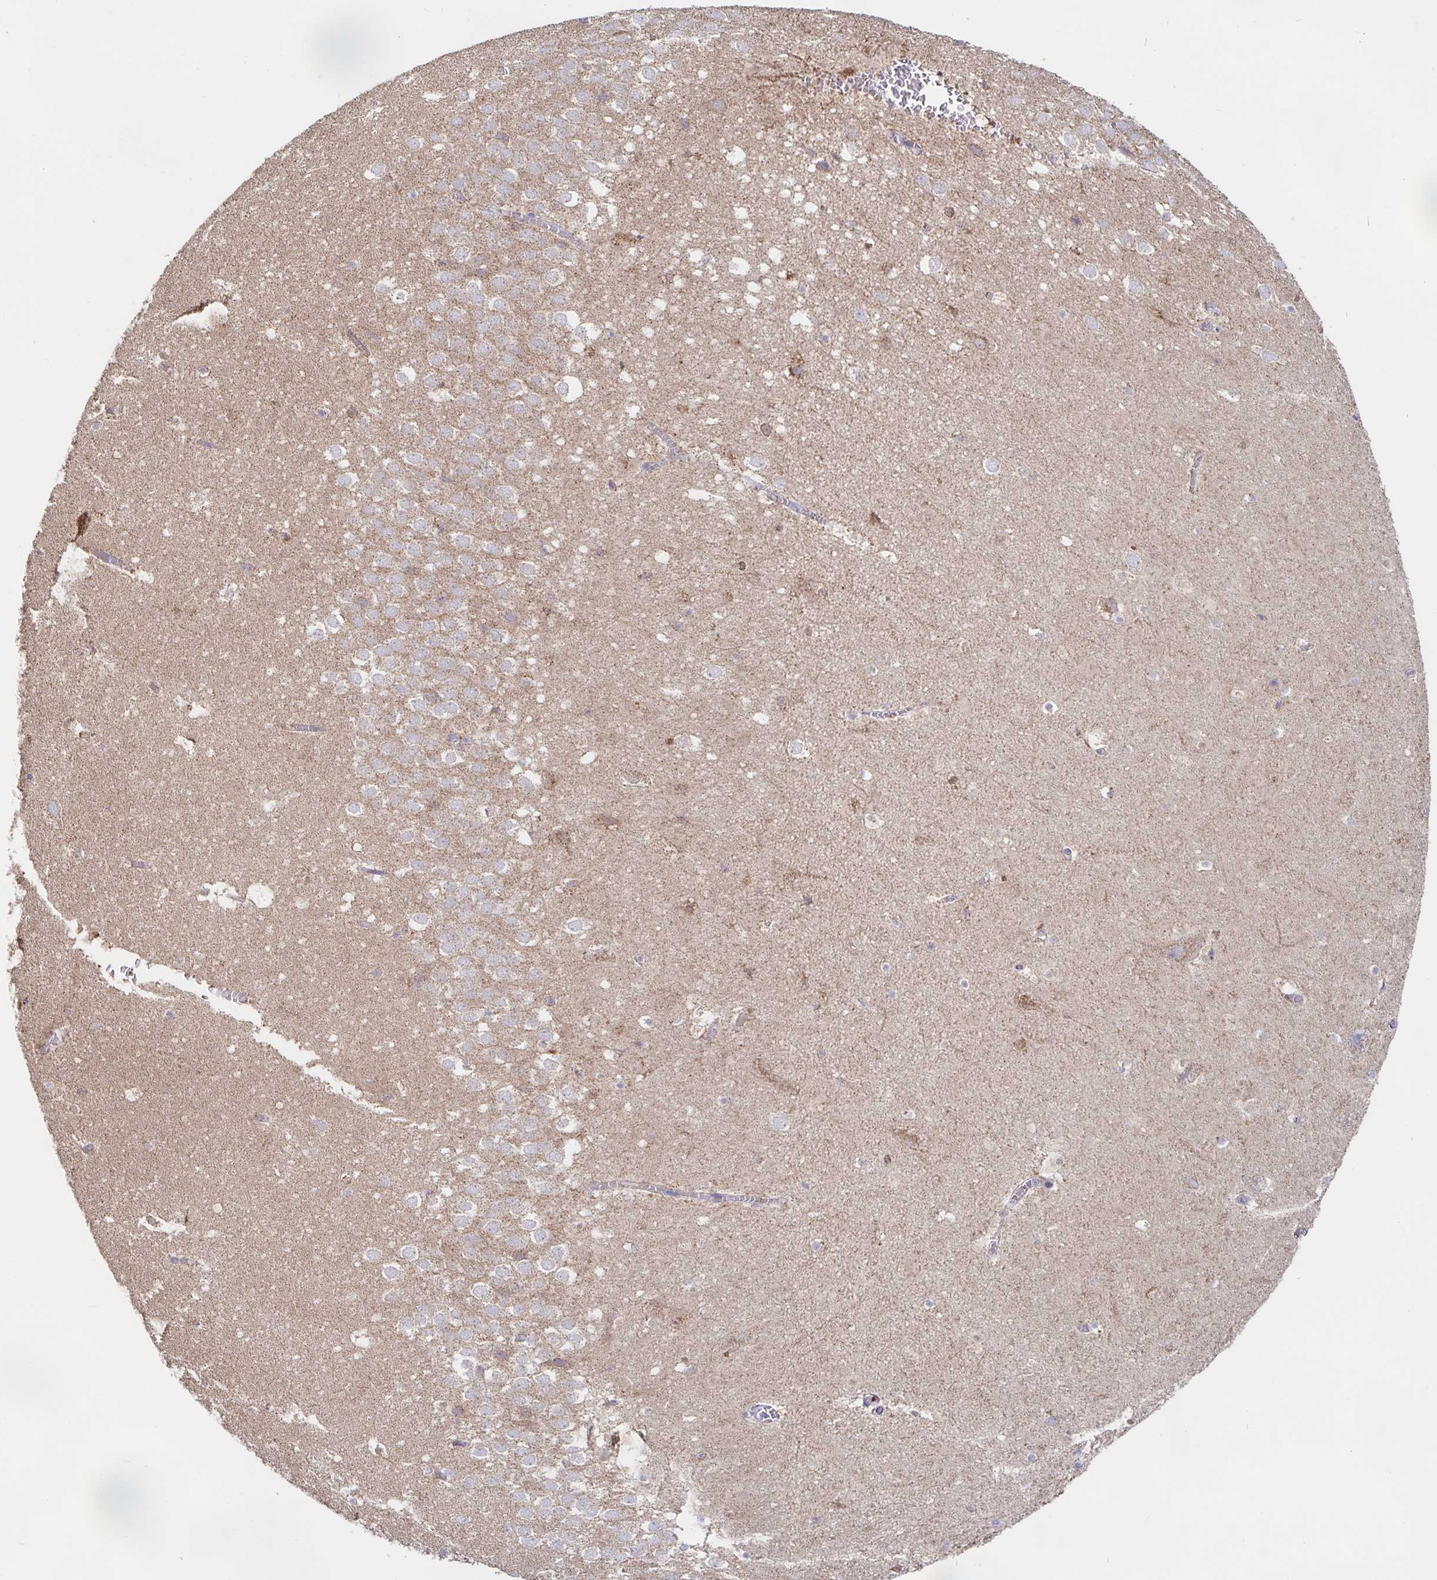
{"staining": {"intensity": "weak", "quantity": "<25%", "location": "cytoplasmic/membranous"}, "tissue": "hippocampus", "cell_type": "Glial cells", "image_type": "normal", "snomed": [{"axis": "morphology", "description": "Normal tissue, NOS"}, {"axis": "topography", "description": "Hippocampus"}], "caption": "Protein analysis of benign hippocampus reveals no significant expression in glial cells. The staining was performed using DAB to visualize the protein expression in brown, while the nuclei were stained in blue with hematoxylin (Magnification: 20x).", "gene": "PRDX3", "patient": {"sex": "female", "age": 42}}